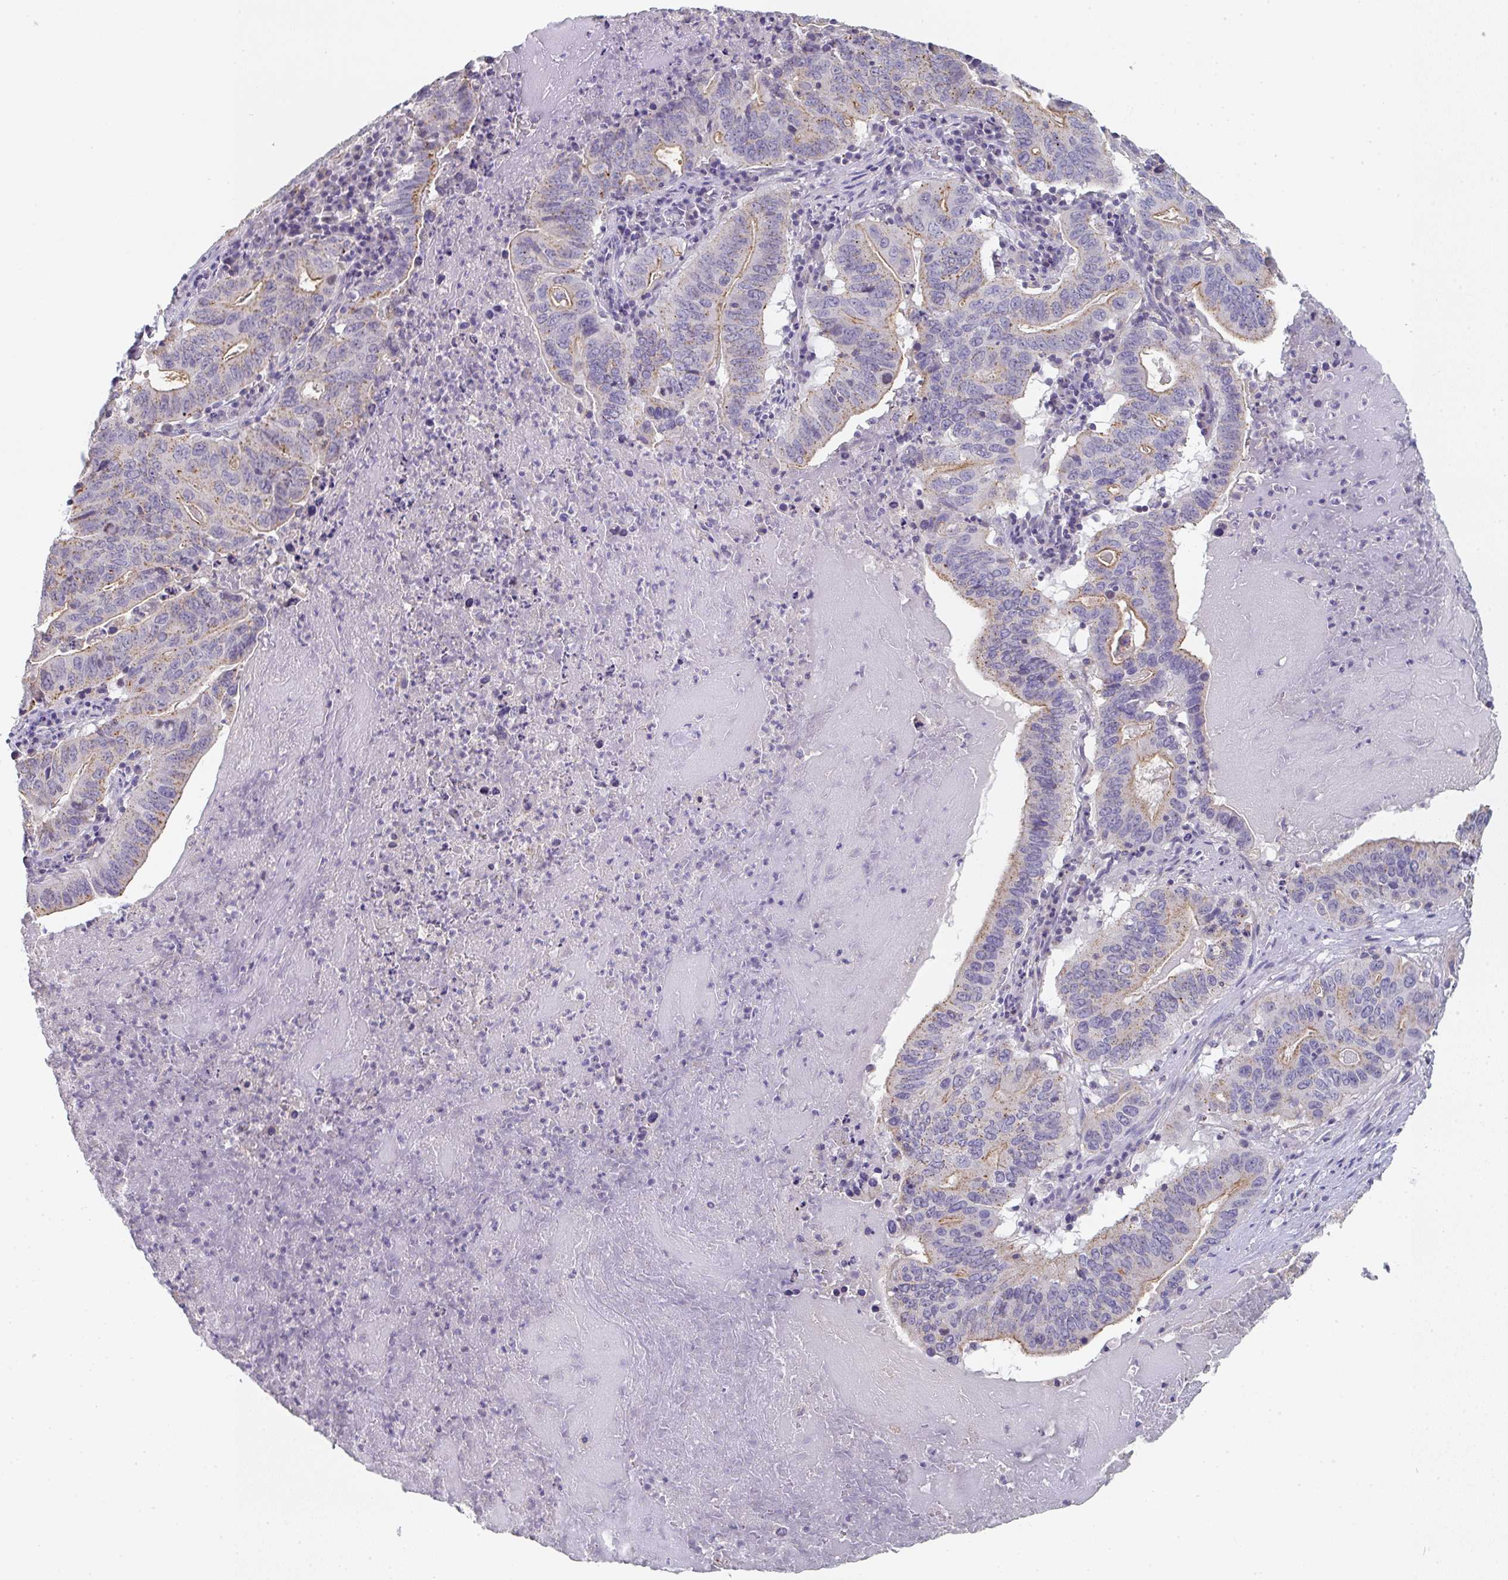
{"staining": {"intensity": "weak", "quantity": "25%-75%", "location": "cytoplasmic/membranous"}, "tissue": "lung cancer", "cell_type": "Tumor cells", "image_type": "cancer", "snomed": [{"axis": "morphology", "description": "Adenocarcinoma, NOS"}, {"axis": "topography", "description": "Lung"}], "caption": "Human adenocarcinoma (lung) stained with a brown dye displays weak cytoplasmic/membranous positive staining in about 25%-75% of tumor cells.", "gene": "CHMP5", "patient": {"sex": "female", "age": 60}}